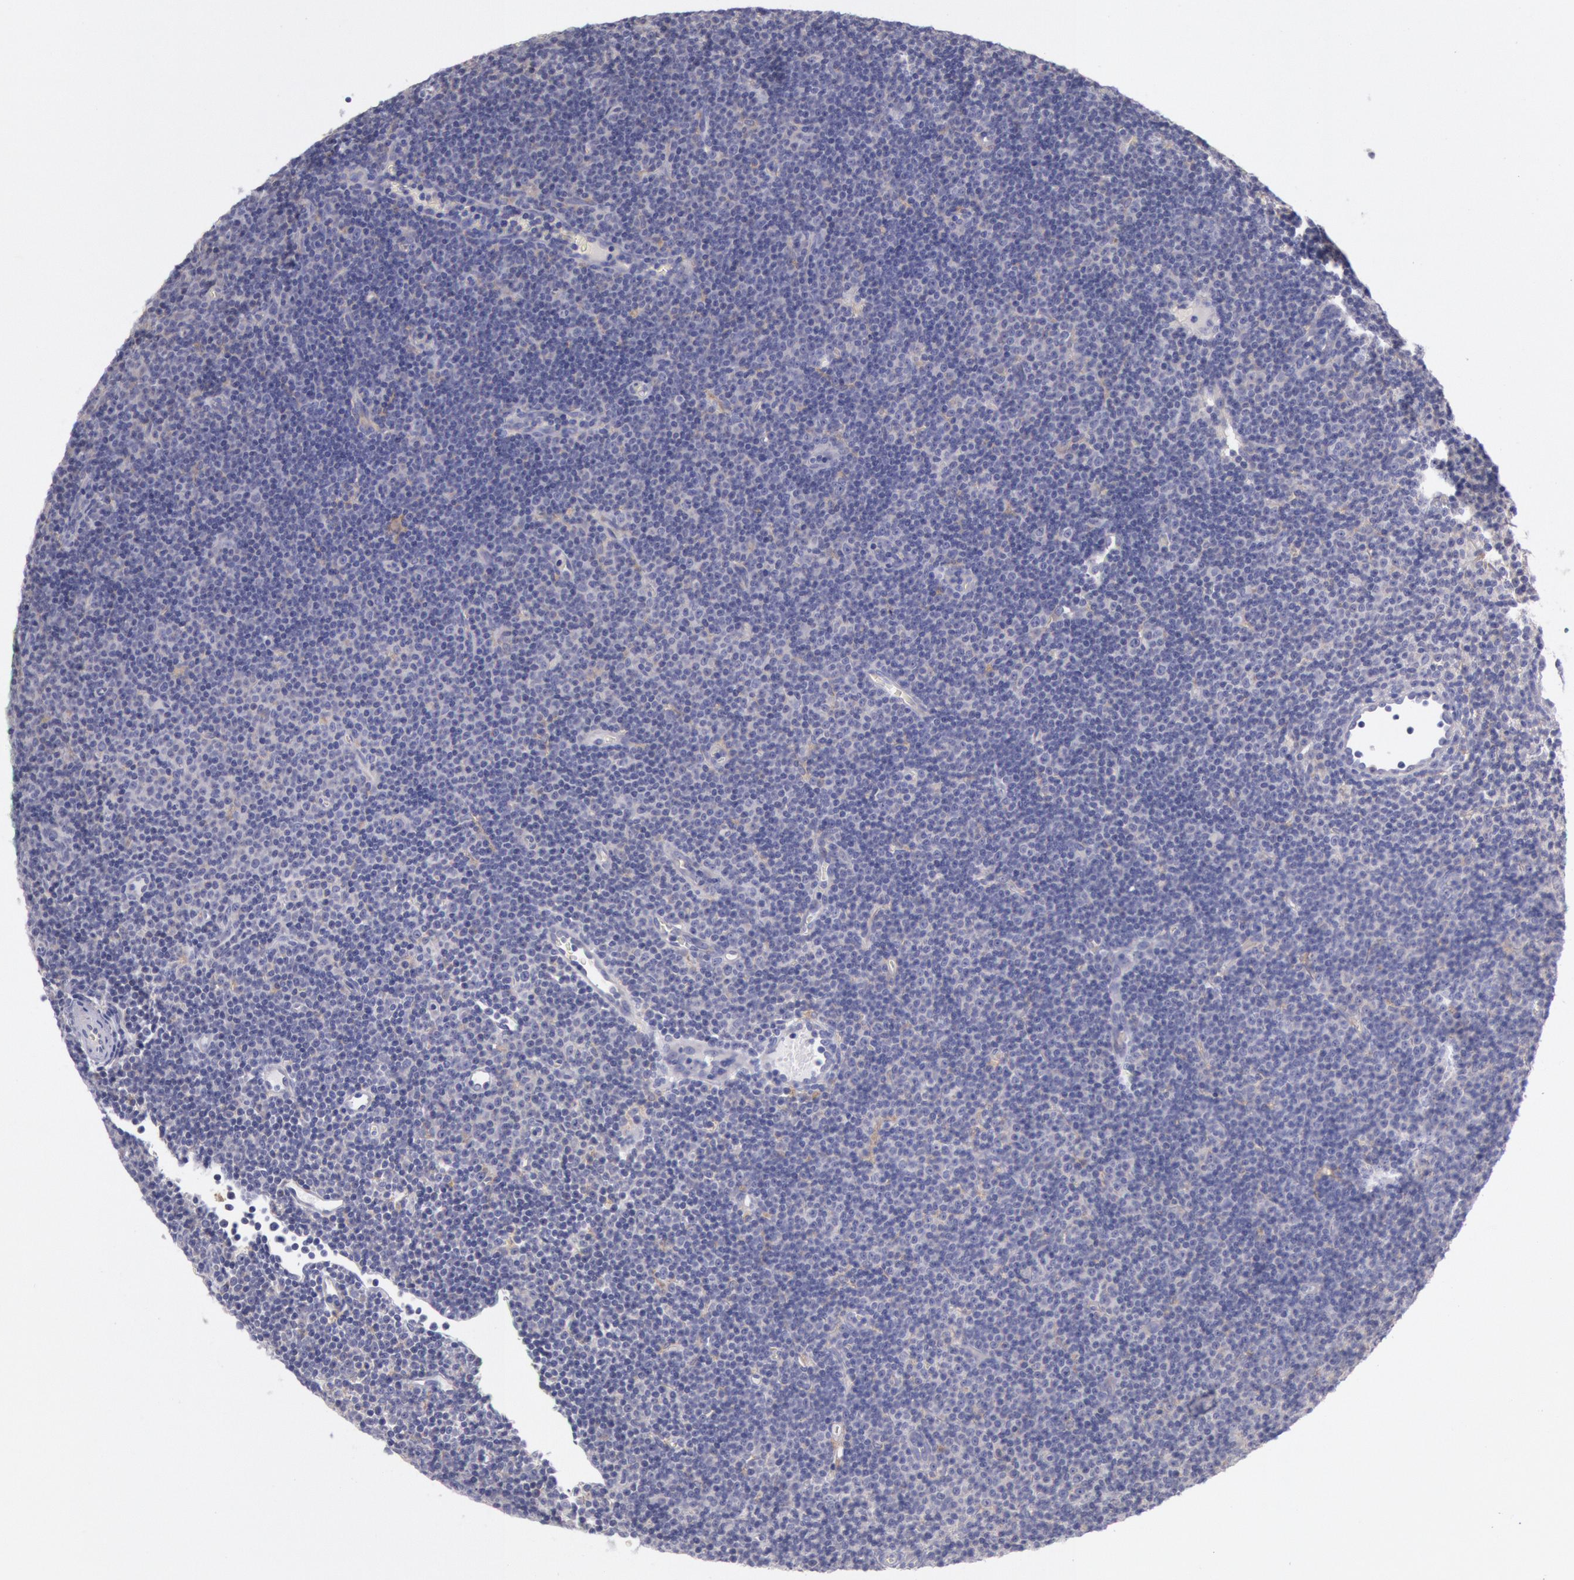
{"staining": {"intensity": "negative", "quantity": "none", "location": "none"}, "tissue": "lymphoma", "cell_type": "Tumor cells", "image_type": "cancer", "snomed": [{"axis": "morphology", "description": "Malignant lymphoma, non-Hodgkin's type, Low grade"}, {"axis": "topography", "description": "Lymph node"}], "caption": "The immunohistochemistry micrograph has no significant expression in tumor cells of malignant lymphoma, non-Hodgkin's type (low-grade) tissue.", "gene": "MYO5A", "patient": {"sex": "male", "age": 57}}